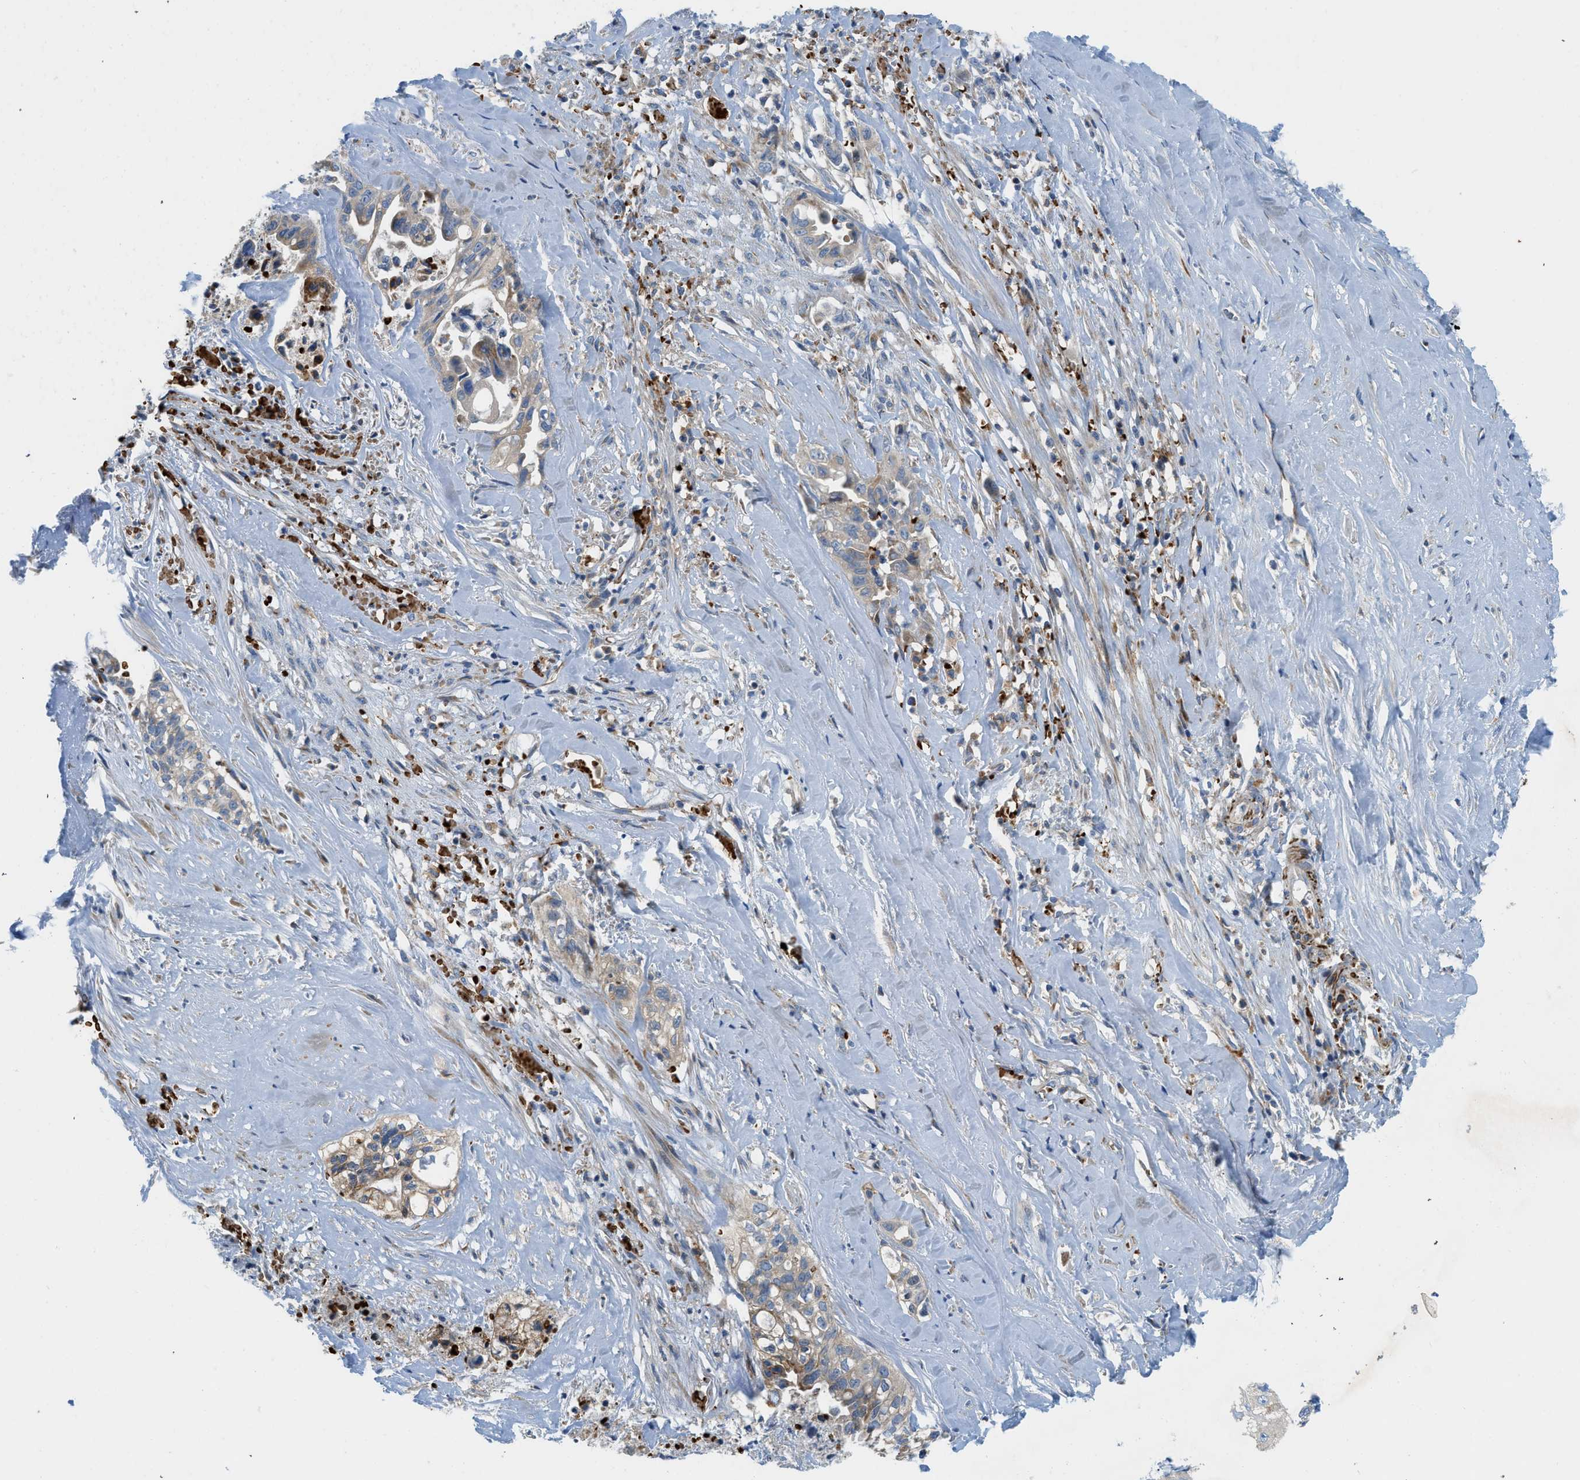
{"staining": {"intensity": "negative", "quantity": "none", "location": "none"}, "tissue": "liver cancer", "cell_type": "Tumor cells", "image_type": "cancer", "snomed": [{"axis": "morphology", "description": "Cholangiocarcinoma"}, {"axis": "topography", "description": "Liver"}], "caption": "High magnification brightfield microscopy of liver cancer (cholangiocarcinoma) stained with DAB (3,3'-diaminobenzidine) (brown) and counterstained with hematoxylin (blue): tumor cells show no significant staining.", "gene": "ZNF831", "patient": {"sex": "female", "age": 70}}